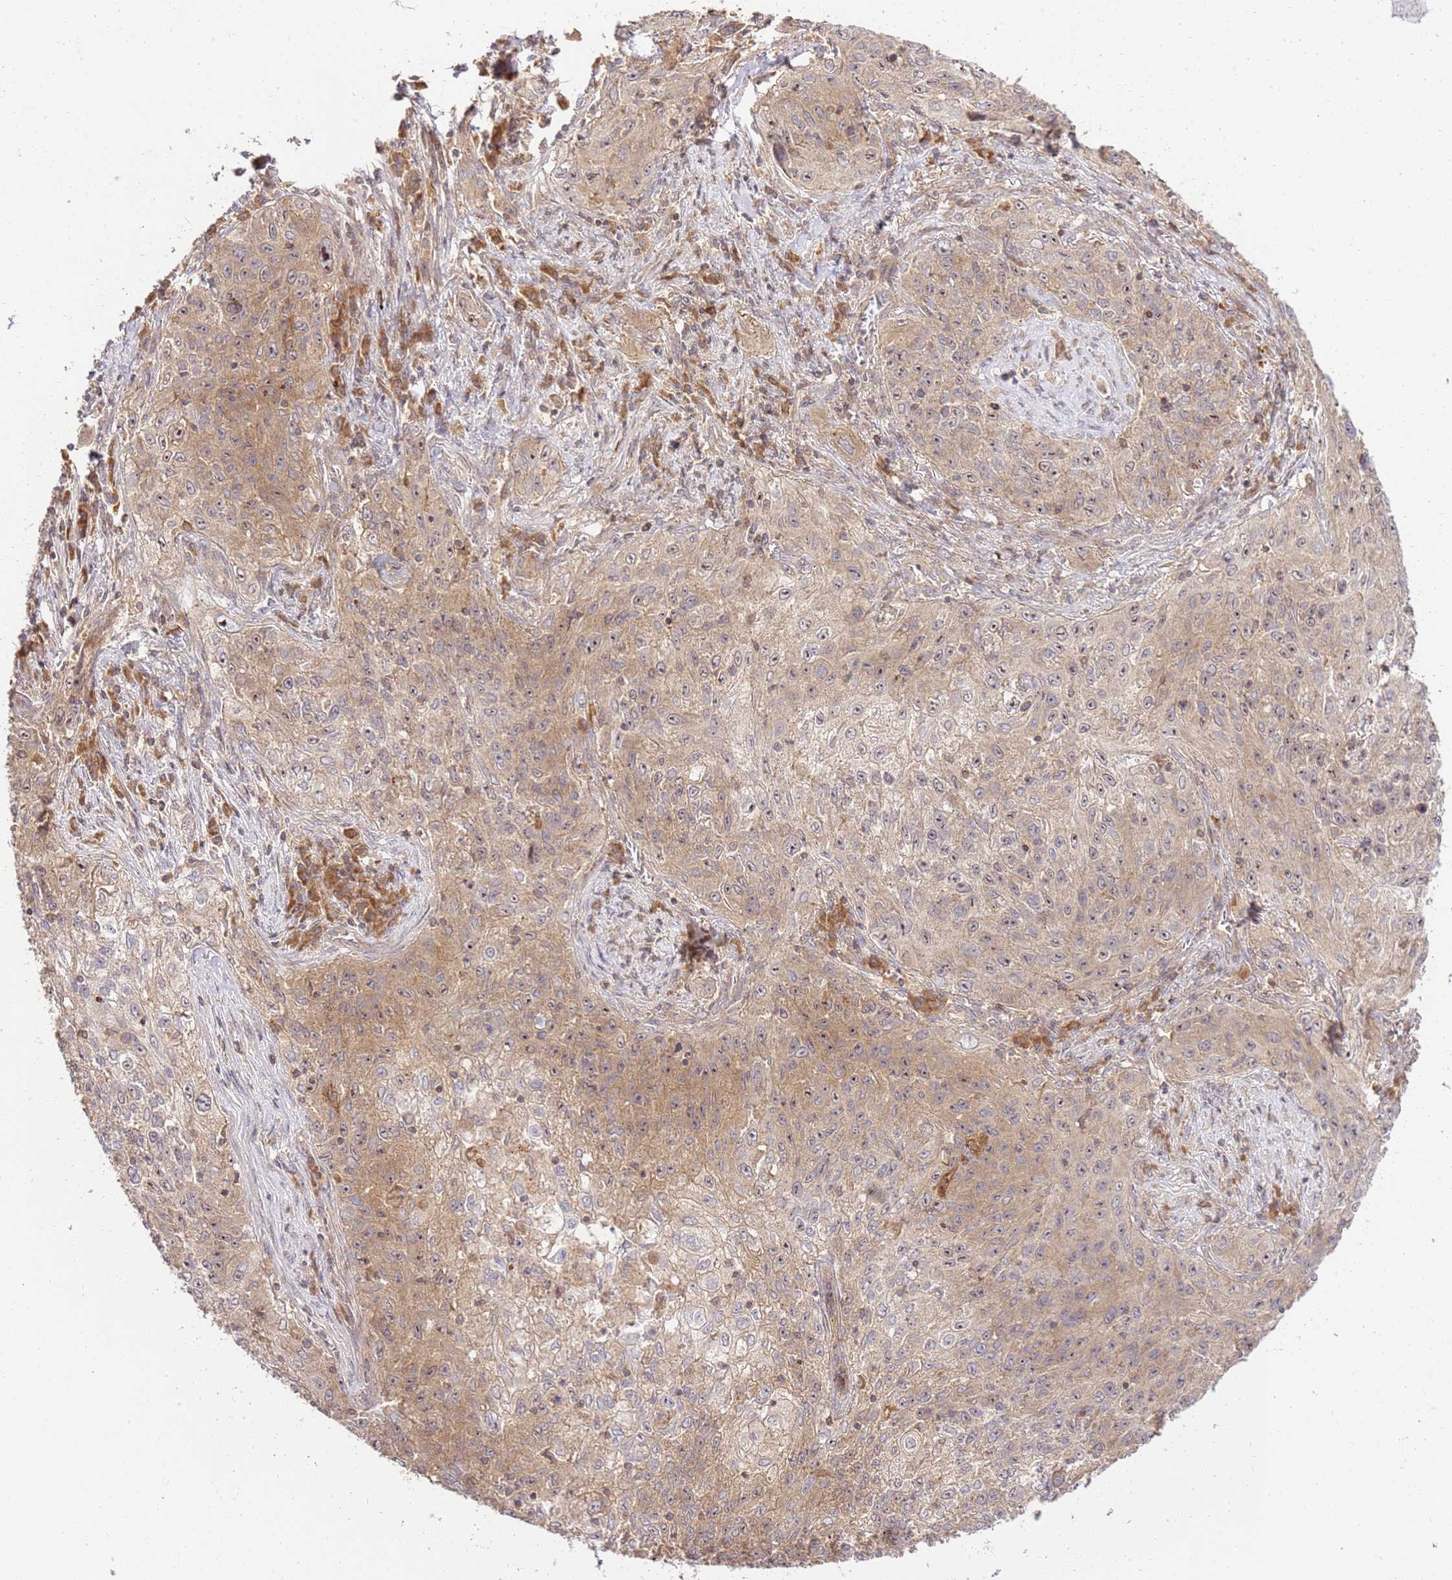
{"staining": {"intensity": "weak", "quantity": "25%-75%", "location": "cytoplasmic/membranous"}, "tissue": "lung cancer", "cell_type": "Tumor cells", "image_type": "cancer", "snomed": [{"axis": "morphology", "description": "Squamous cell carcinoma, NOS"}, {"axis": "topography", "description": "Lung"}], "caption": "Immunohistochemistry (IHC) image of lung cancer (squamous cell carcinoma) stained for a protein (brown), which displays low levels of weak cytoplasmic/membranous staining in approximately 25%-75% of tumor cells.", "gene": "GAREM1", "patient": {"sex": "female", "age": 69}}